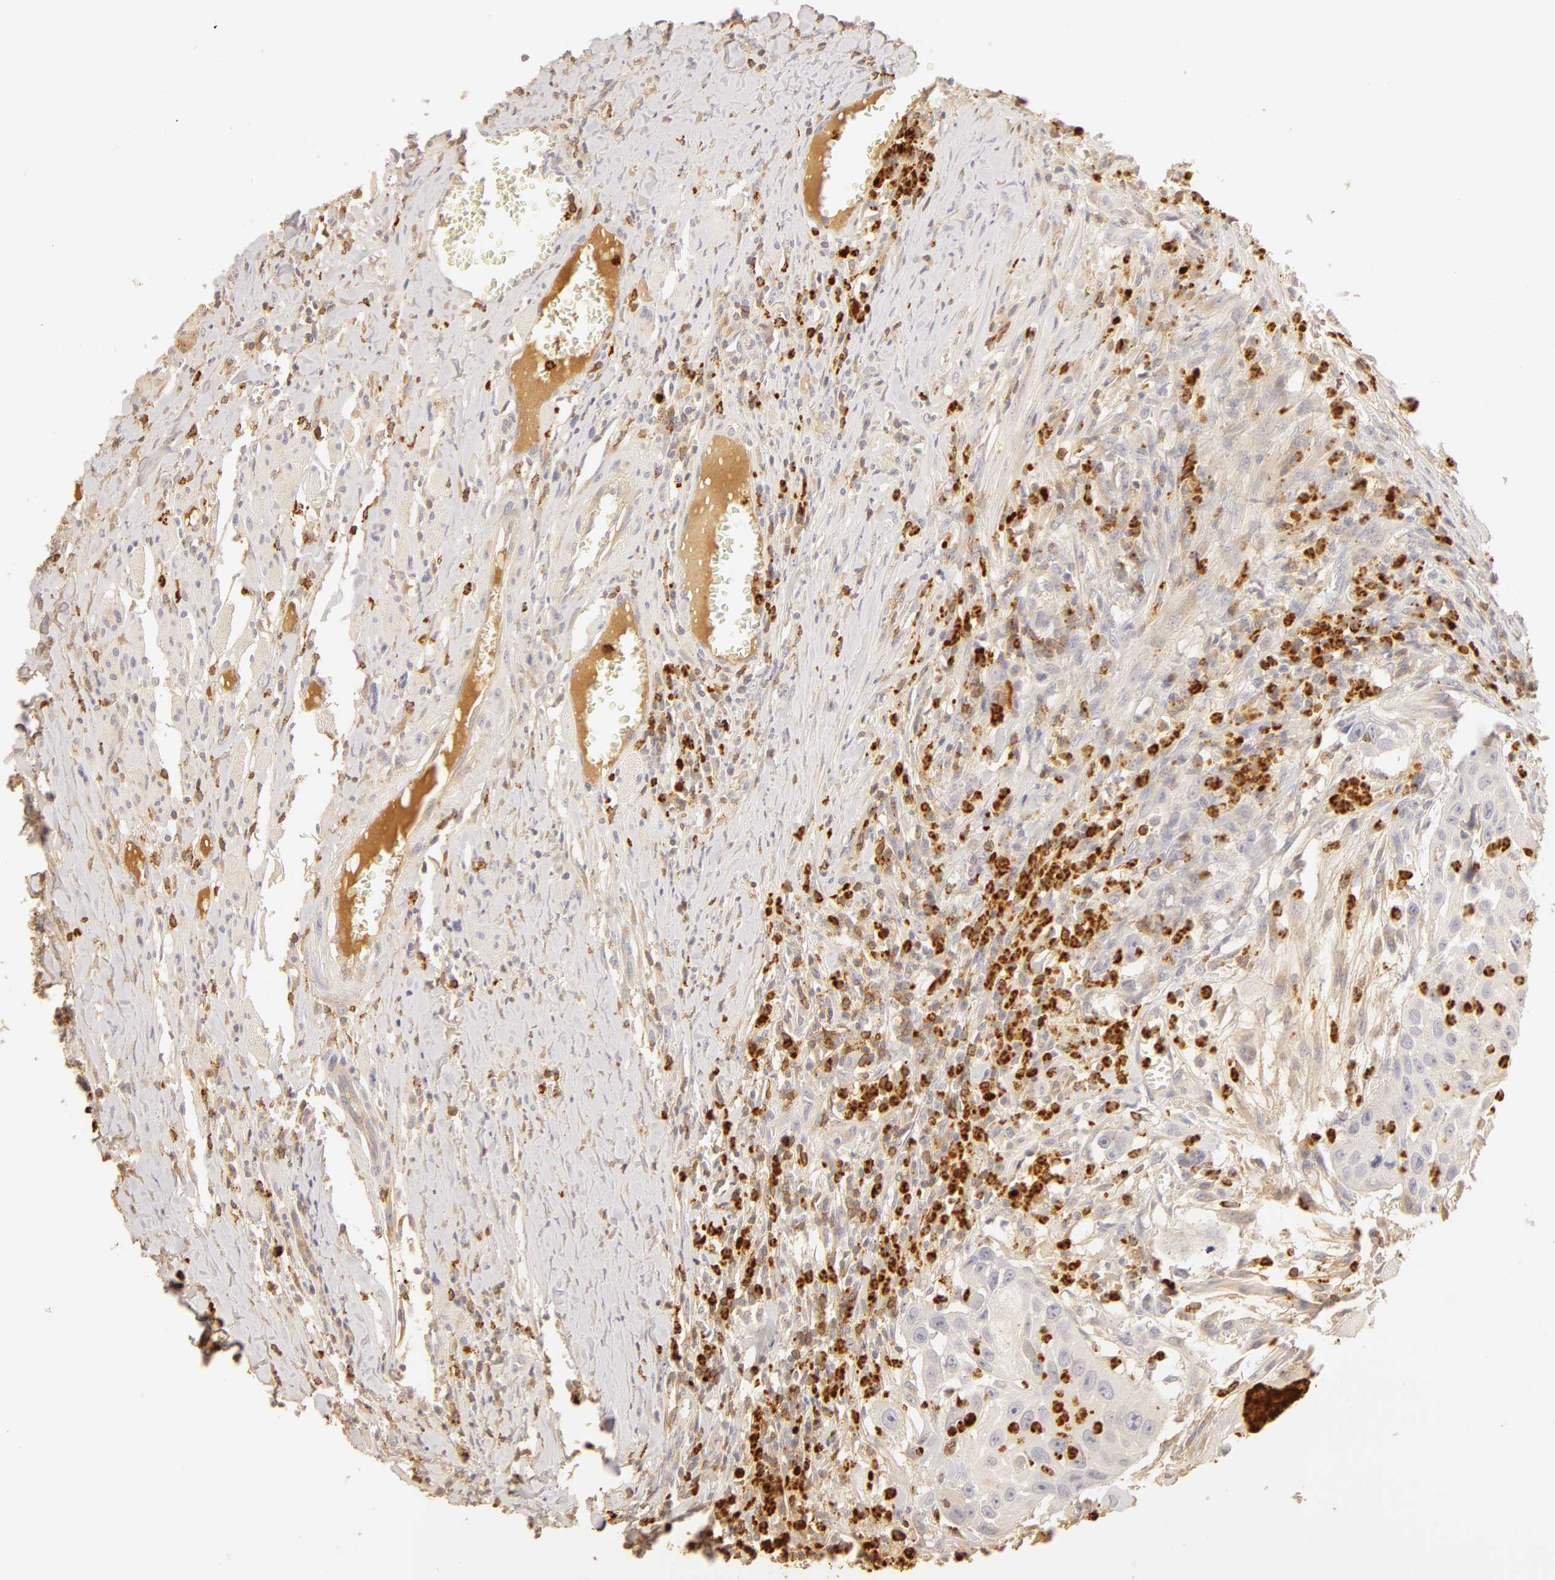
{"staining": {"intensity": "negative", "quantity": "none", "location": "none"}, "tissue": "head and neck cancer", "cell_type": "Tumor cells", "image_type": "cancer", "snomed": [{"axis": "morphology", "description": "Squamous cell carcinoma, NOS"}, {"axis": "topography", "description": "Head-Neck"}], "caption": "Immunohistochemical staining of head and neck cancer (squamous cell carcinoma) displays no significant staining in tumor cells.", "gene": "C1R", "patient": {"sex": "male", "age": 64}}